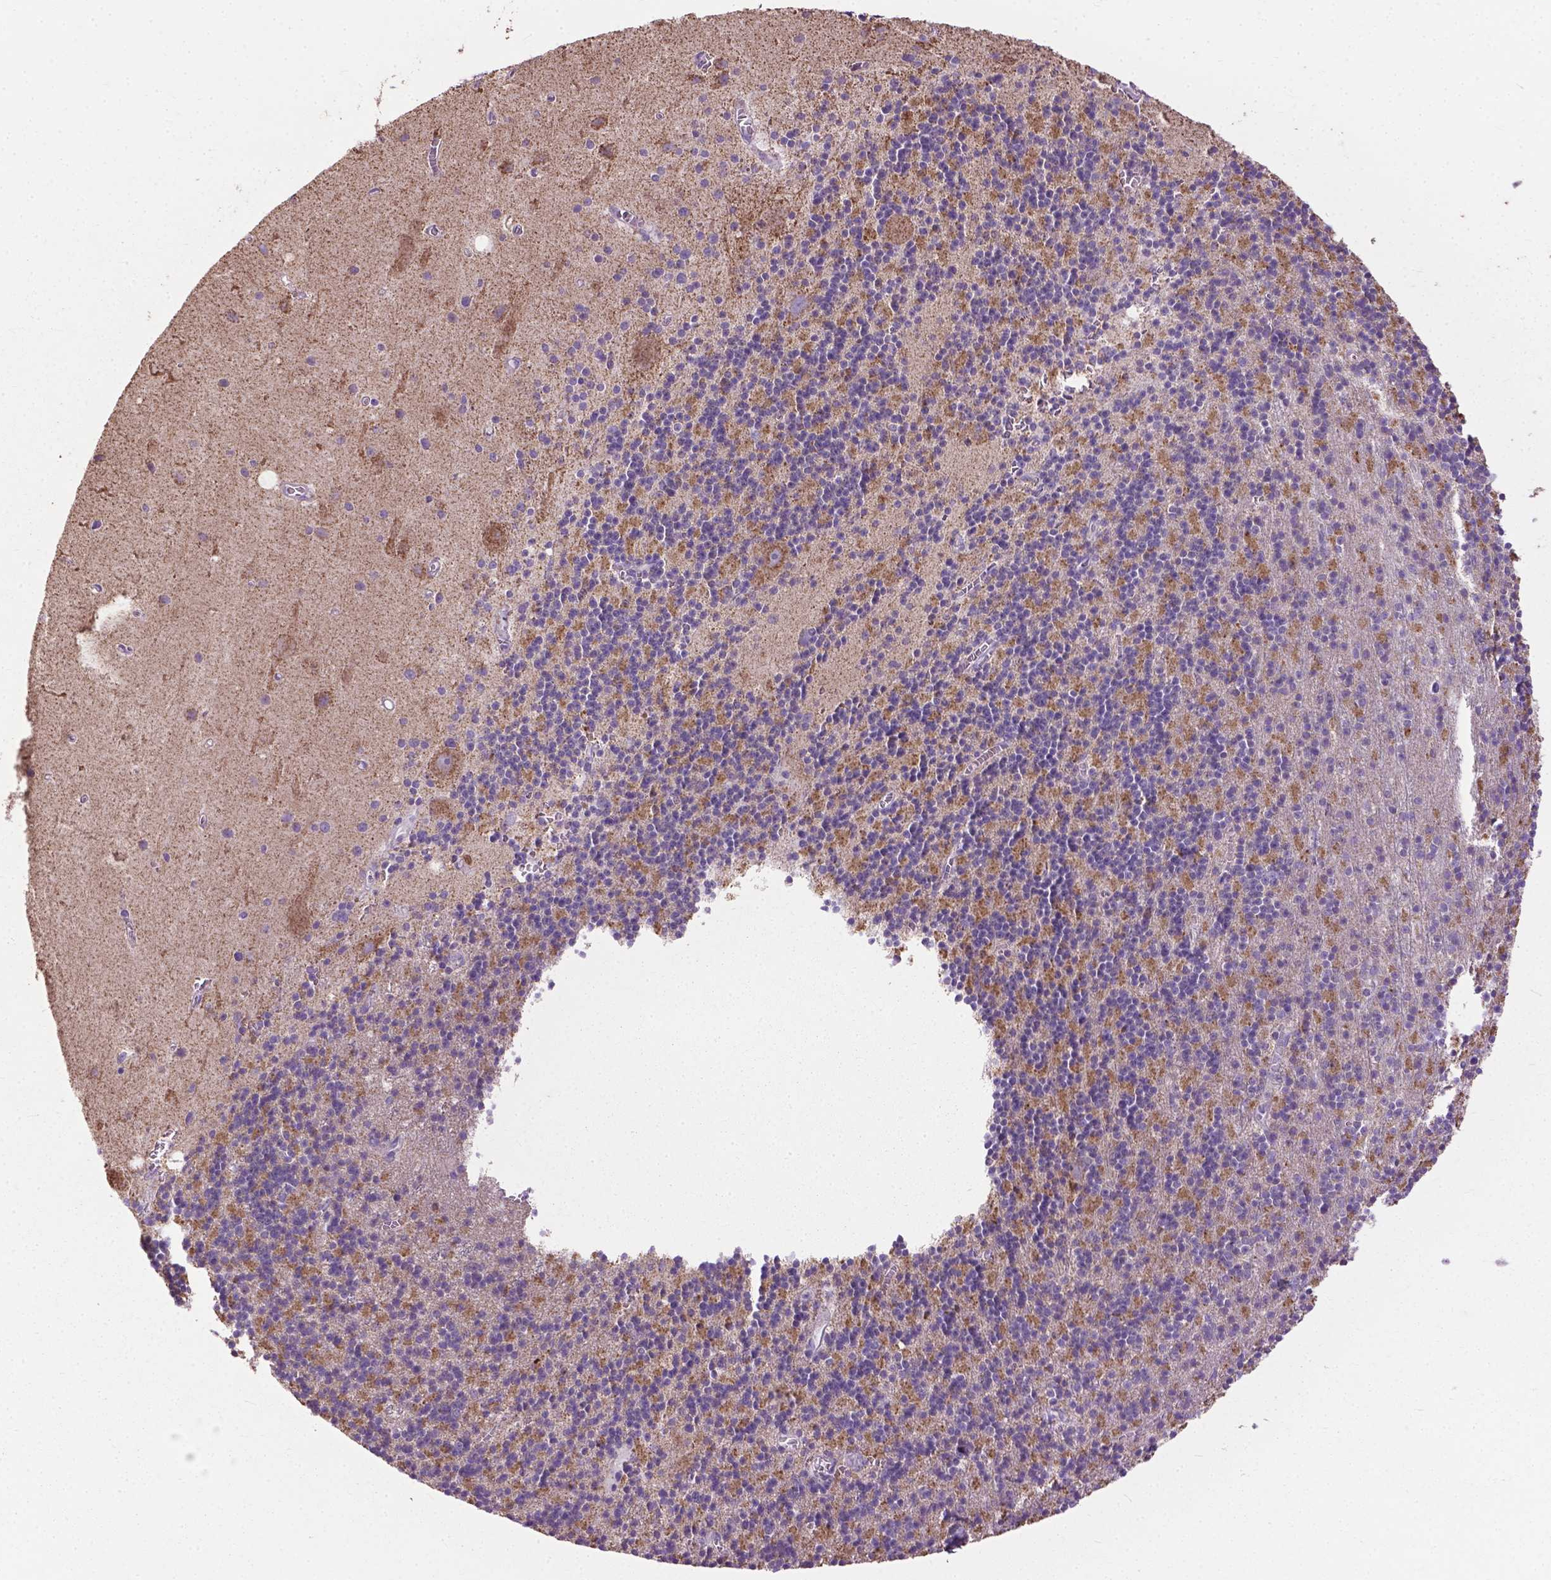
{"staining": {"intensity": "moderate", "quantity": "25%-75%", "location": "cytoplasmic/membranous"}, "tissue": "cerebellum", "cell_type": "Cells in granular layer", "image_type": "normal", "snomed": [{"axis": "morphology", "description": "Normal tissue, NOS"}, {"axis": "topography", "description": "Cerebellum"}], "caption": "High-magnification brightfield microscopy of benign cerebellum stained with DAB (3,3'-diaminobenzidine) (brown) and counterstained with hematoxylin (blue). cells in granular layer exhibit moderate cytoplasmic/membranous staining is appreciated in about25%-75% of cells. The staining is performed using DAB brown chromogen to label protein expression. The nuclei are counter-stained blue using hematoxylin.", "gene": "VDAC1", "patient": {"sex": "male", "age": 70}}